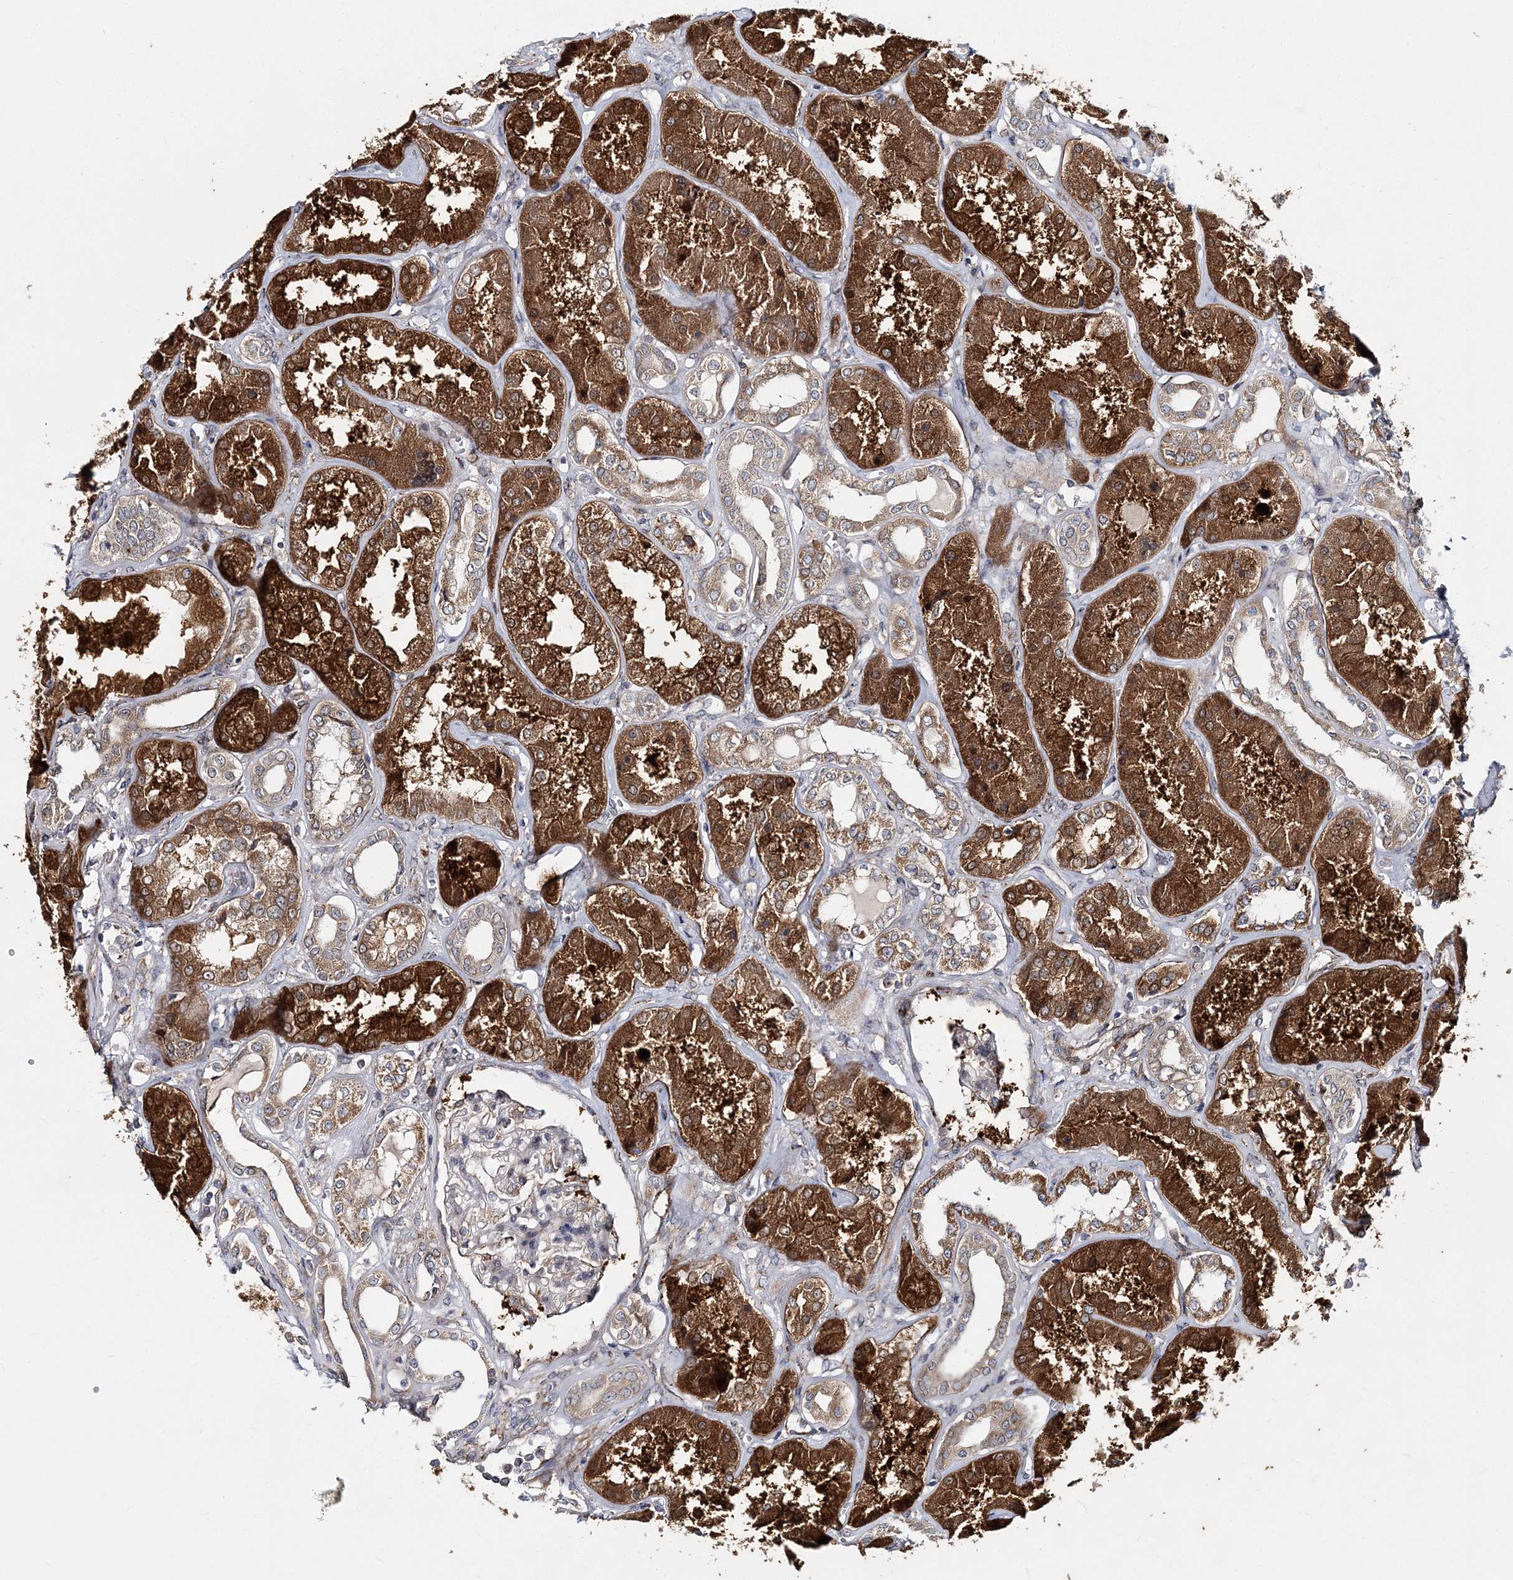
{"staining": {"intensity": "moderate", "quantity": "<25%", "location": "cytoplasmic/membranous"}, "tissue": "kidney", "cell_type": "Cells in glomeruli", "image_type": "normal", "snomed": [{"axis": "morphology", "description": "Normal tissue, NOS"}, {"axis": "topography", "description": "Kidney"}], "caption": "Immunohistochemistry (IHC) of normal human kidney reveals low levels of moderate cytoplasmic/membranous staining in about <25% of cells in glomeruli.", "gene": "NBAS", "patient": {"sex": "female", "age": 56}}